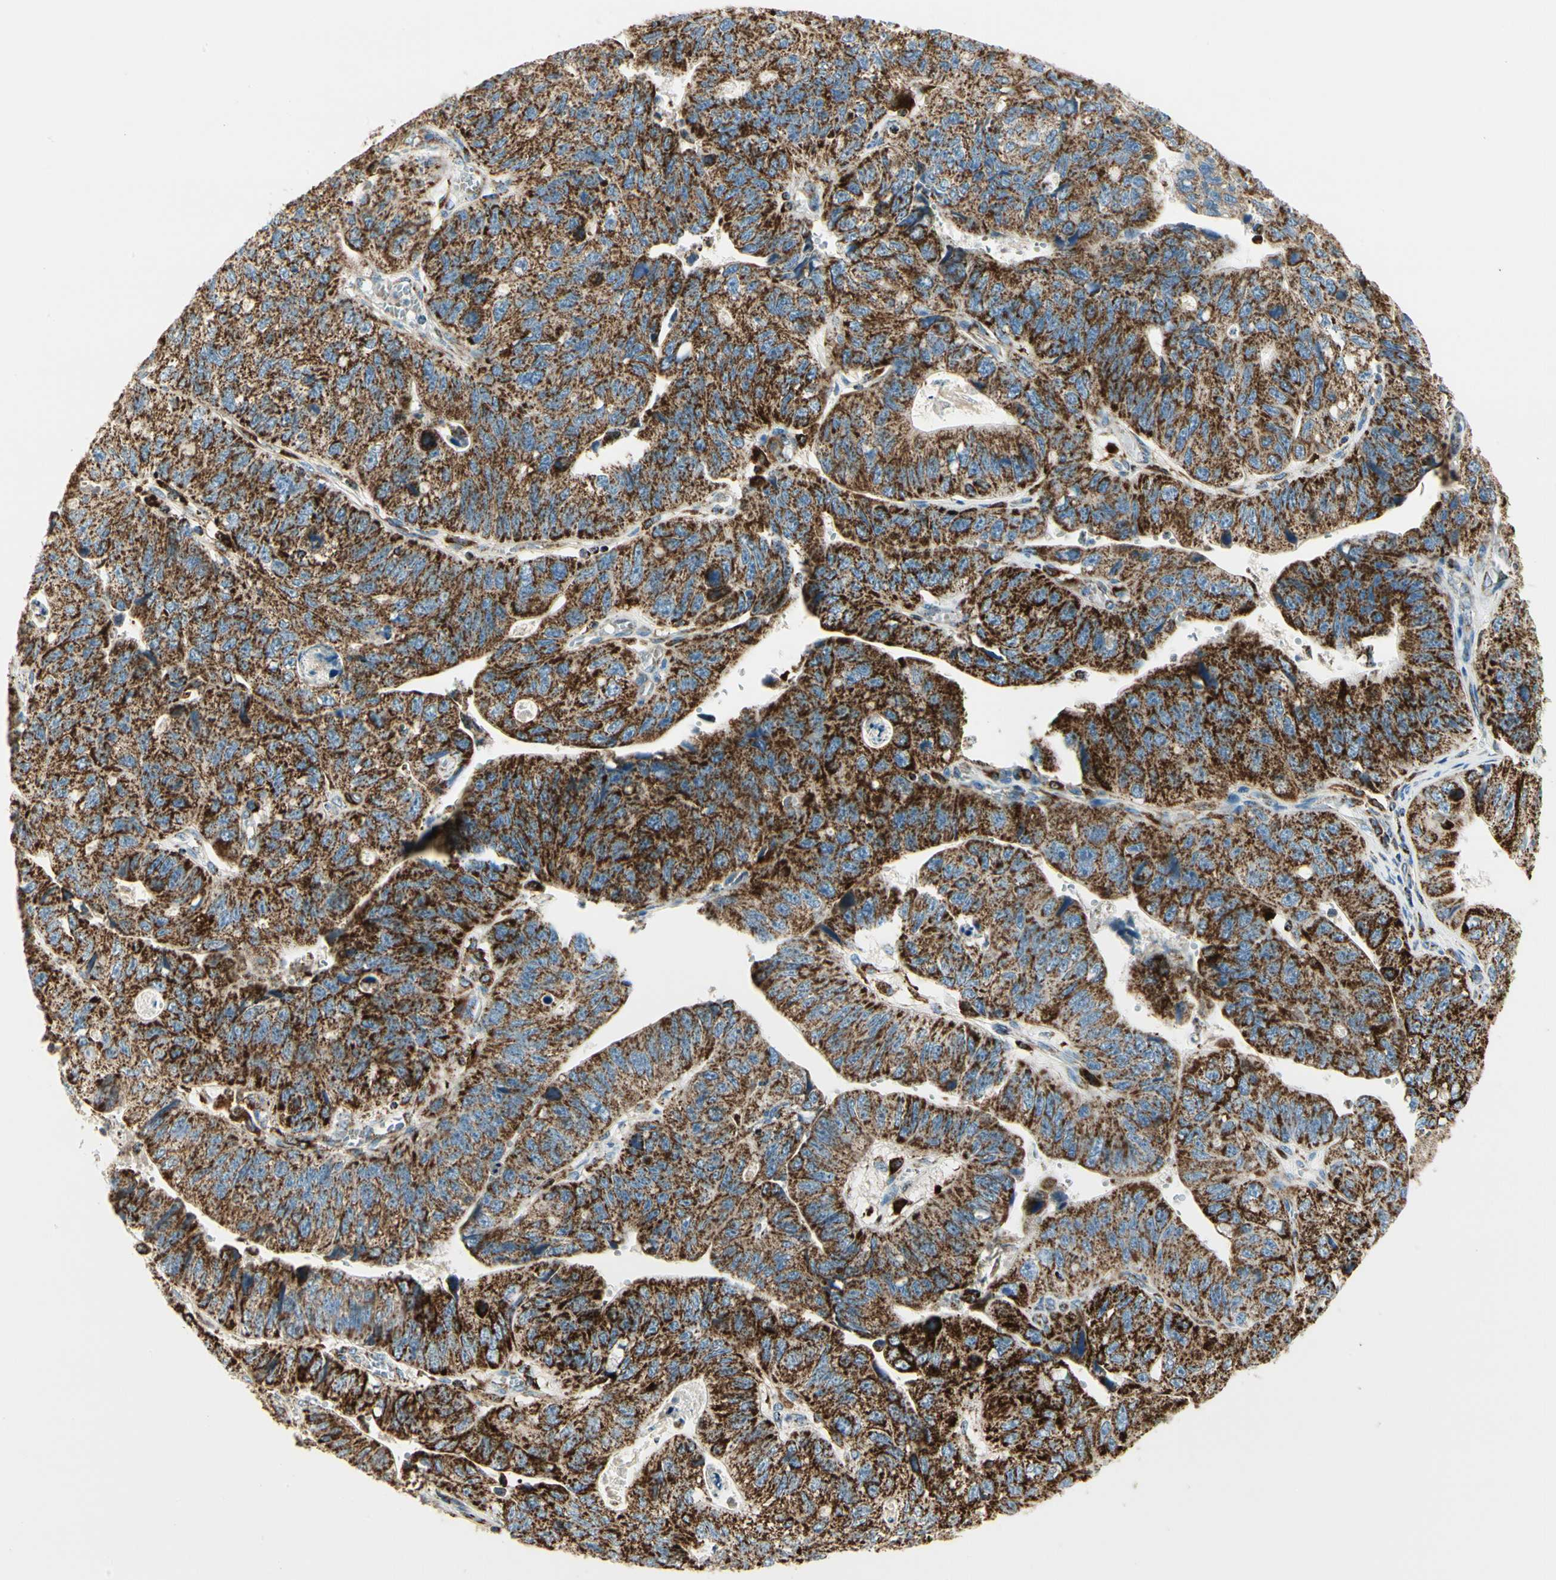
{"staining": {"intensity": "strong", "quantity": ">75%", "location": "cytoplasmic/membranous"}, "tissue": "stomach cancer", "cell_type": "Tumor cells", "image_type": "cancer", "snomed": [{"axis": "morphology", "description": "Adenocarcinoma, NOS"}, {"axis": "topography", "description": "Stomach"}], "caption": "An IHC image of tumor tissue is shown. Protein staining in brown labels strong cytoplasmic/membranous positivity in stomach cancer within tumor cells.", "gene": "ME2", "patient": {"sex": "male", "age": 59}}